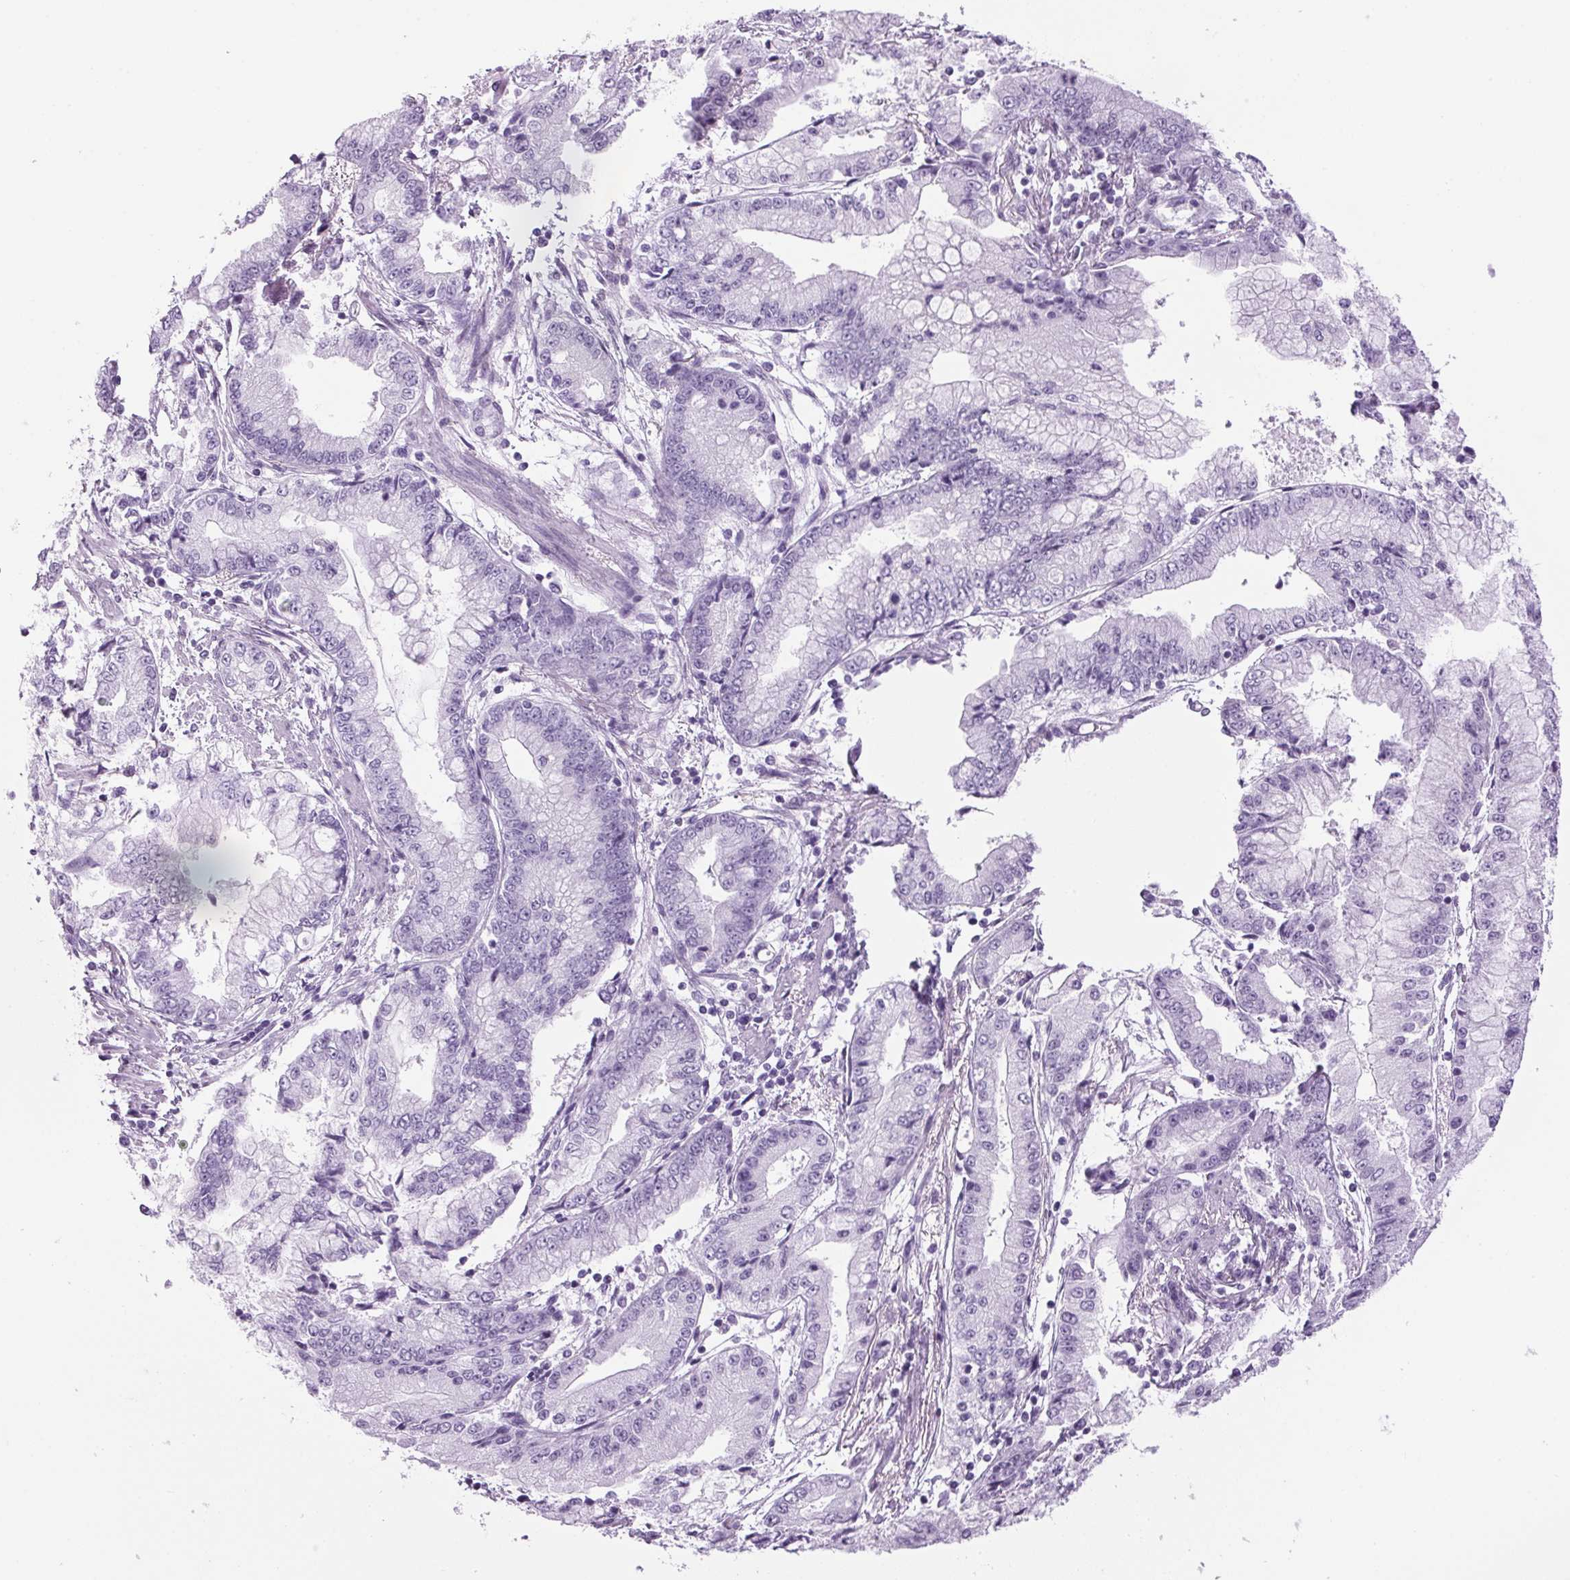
{"staining": {"intensity": "negative", "quantity": "none", "location": "none"}, "tissue": "stomach cancer", "cell_type": "Tumor cells", "image_type": "cancer", "snomed": [{"axis": "morphology", "description": "Adenocarcinoma, NOS"}, {"axis": "topography", "description": "Stomach, upper"}], "caption": "There is no significant expression in tumor cells of stomach cancer.", "gene": "PPP1R1A", "patient": {"sex": "female", "age": 74}}